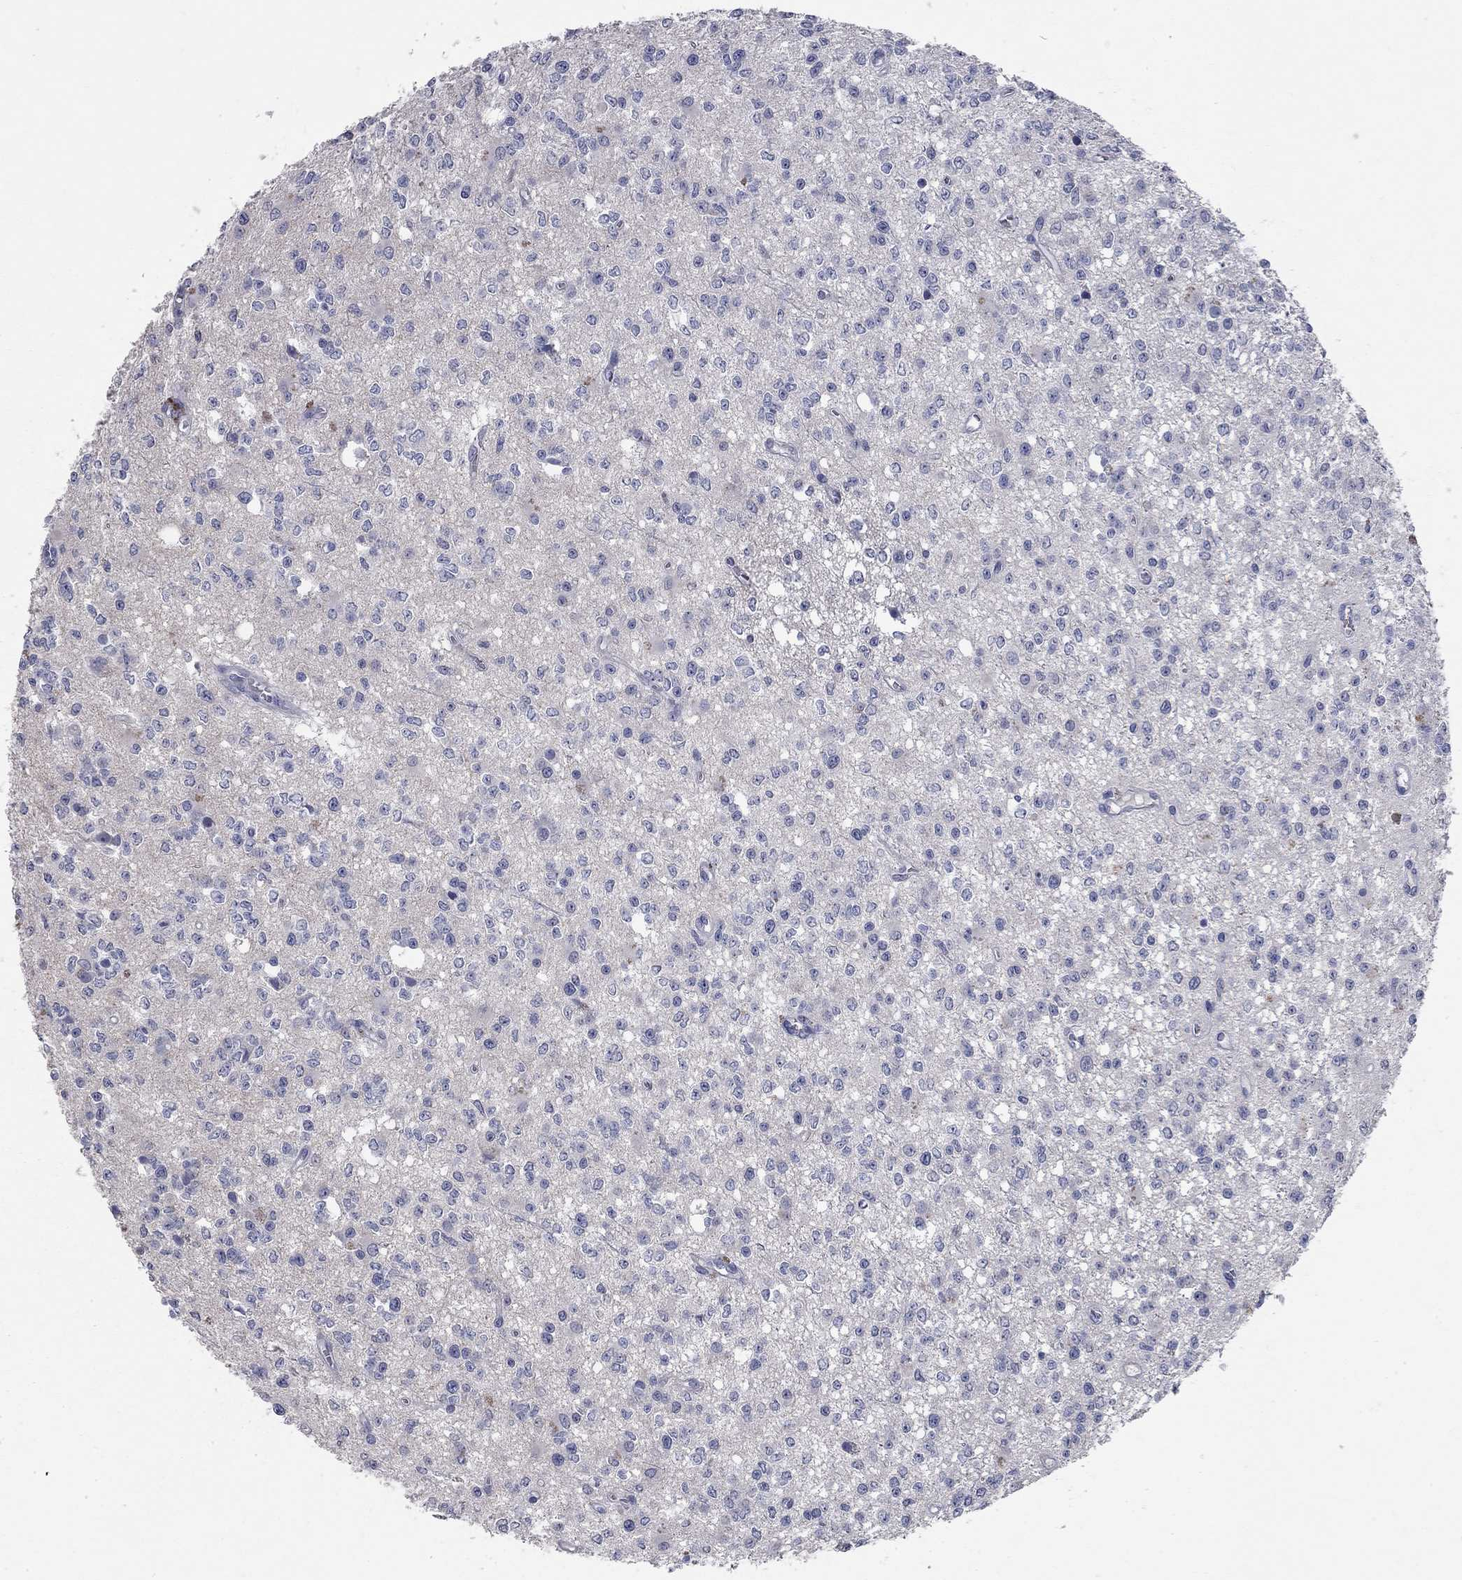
{"staining": {"intensity": "negative", "quantity": "none", "location": "none"}, "tissue": "glioma", "cell_type": "Tumor cells", "image_type": "cancer", "snomed": [{"axis": "morphology", "description": "Glioma, malignant, Low grade"}, {"axis": "topography", "description": "Brain"}], "caption": "This is a image of immunohistochemistry (IHC) staining of glioma, which shows no expression in tumor cells.", "gene": "SYT12", "patient": {"sex": "female", "age": 45}}